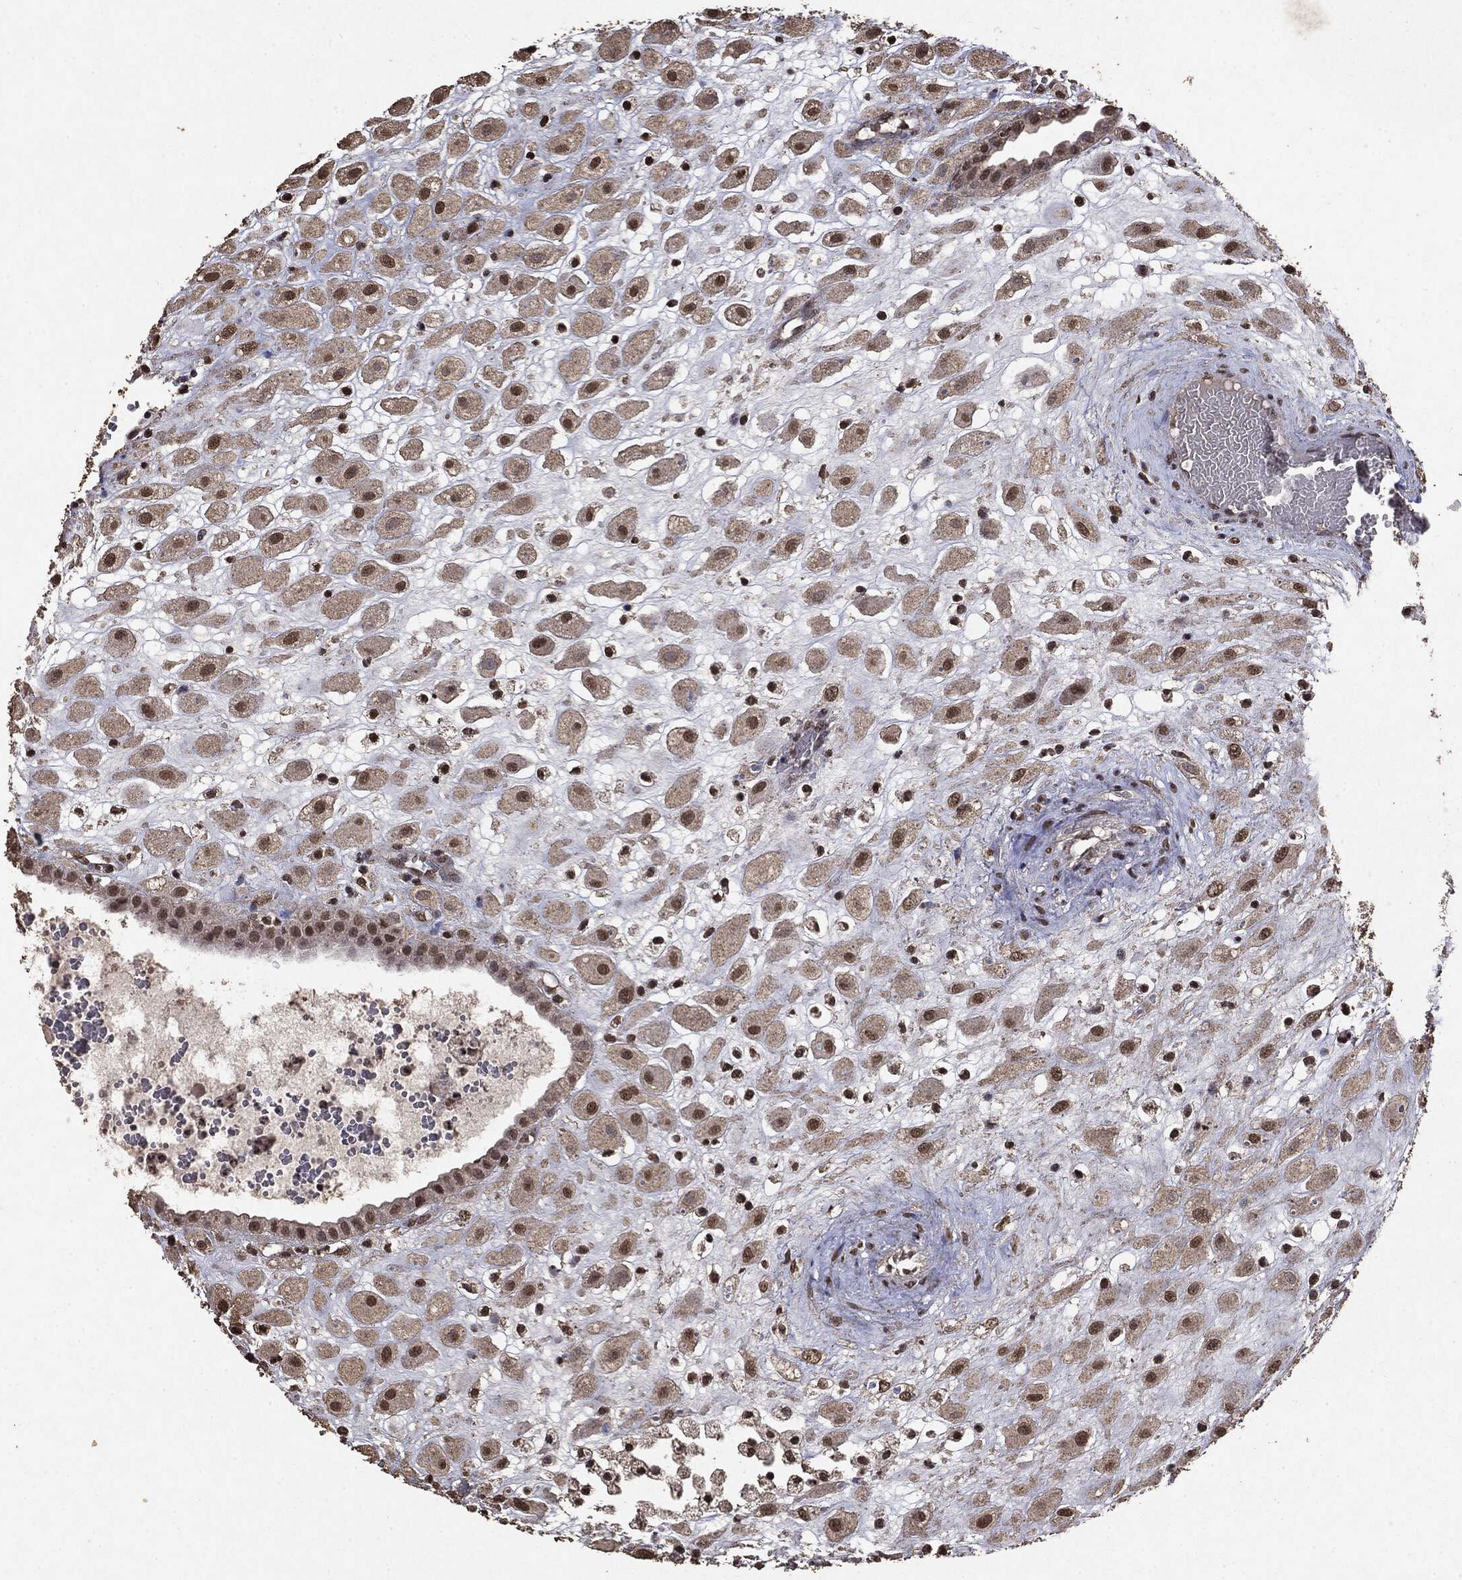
{"staining": {"intensity": "moderate", "quantity": "25%-75%", "location": "nuclear"}, "tissue": "placenta", "cell_type": "Decidual cells", "image_type": "normal", "snomed": [{"axis": "morphology", "description": "Normal tissue, NOS"}, {"axis": "topography", "description": "Placenta"}], "caption": "This photomicrograph shows IHC staining of benign placenta, with medium moderate nuclear expression in about 25%-75% of decidual cells.", "gene": "RAD18", "patient": {"sex": "female", "age": 24}}